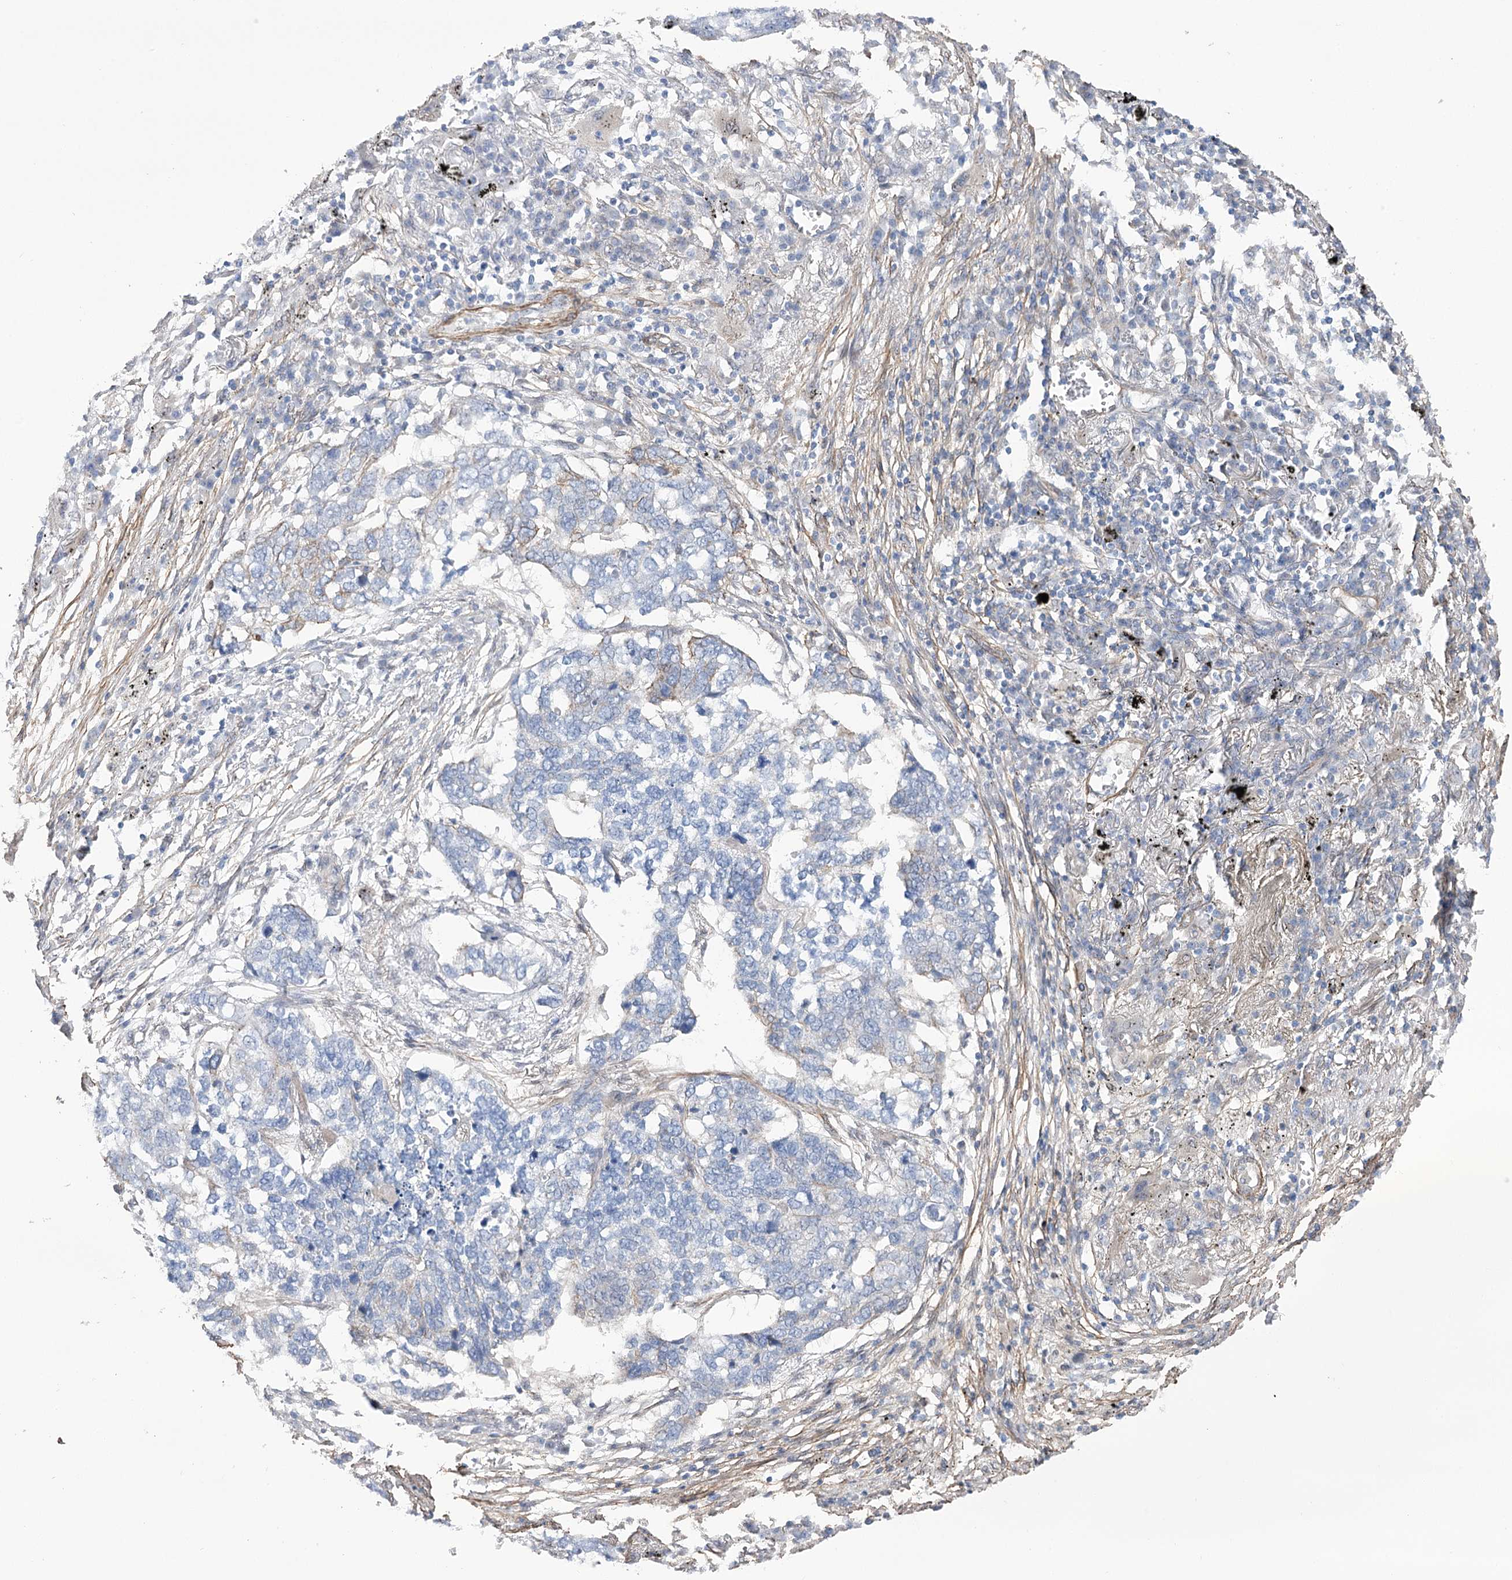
{"staining": {"intensity": "negative", "quantity": "none", "location": "none"}, "tissue": "lung cancer", "cell_type": "Tumor cells", "image_type": "cancer", "snomed": [{"axis": "morphology", "description": "Squamous cell carcinoma, NOS"}, {"axis": "topography", "description": "Lung"}], "caption": "Tumor cells show no significant expression in lung cancer (squamous cell carcinoma).", "gene": "WASHC3", "patient": {"sex": "female", "age": 63}}